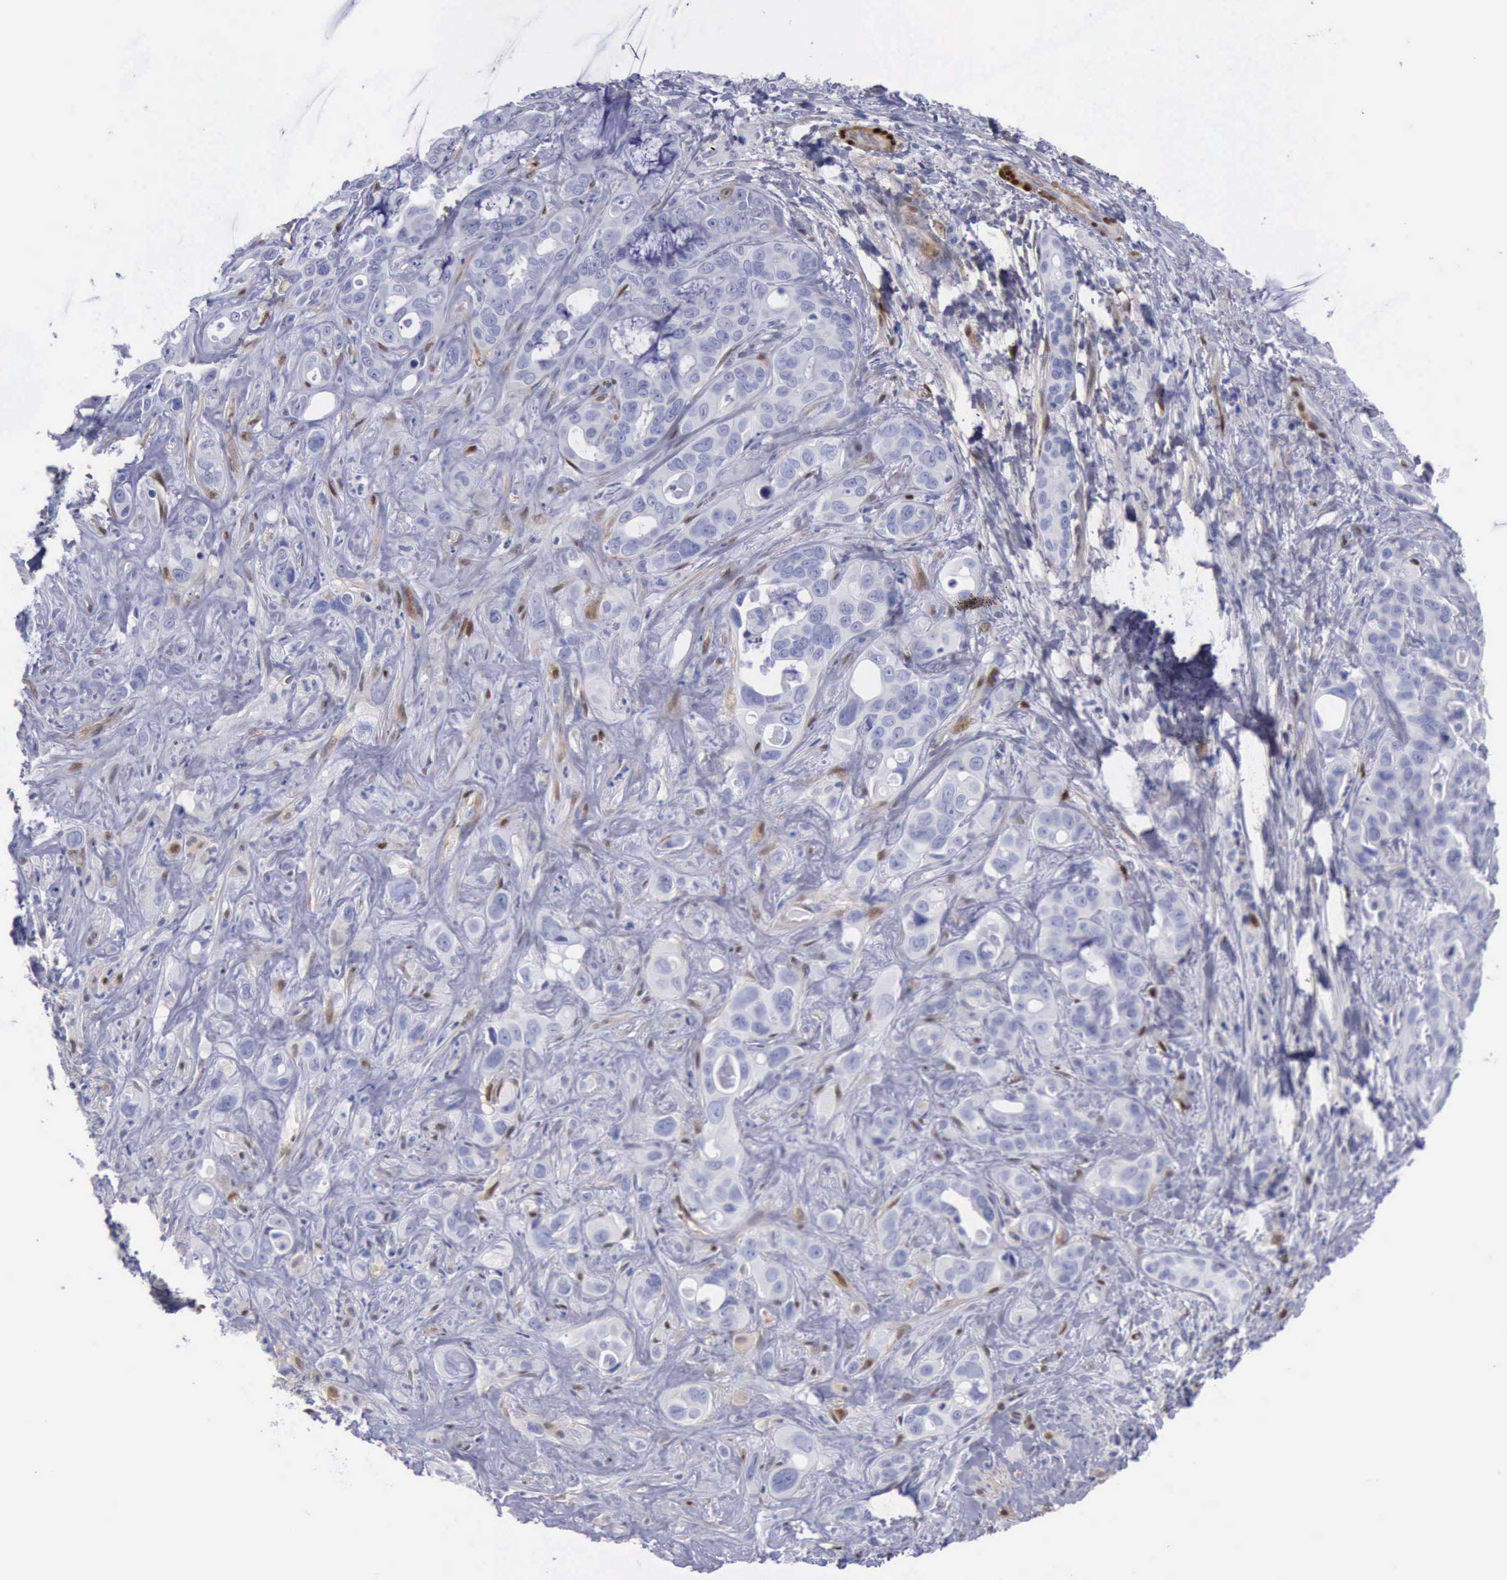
{"staining": {"intensity": "negative", "quantity": "none", "location": "none"}, "tissue": "liver cancer", "cell_type": "Tumor cells", "image_type": "cancer", "snomed": [{"axis": "morphology", "description": "Cholangiocarcinoma"}, {"axis": "topography", "description": "Liver"}], "caption": "DAB (3,3'-diaminobenzidine) immunohistochemical staining of human liver cholangiocarcinoma shows no significant staining in tumor cells.", "gene": "FHL1", "patient": {"sex": "female", "age": 79}}